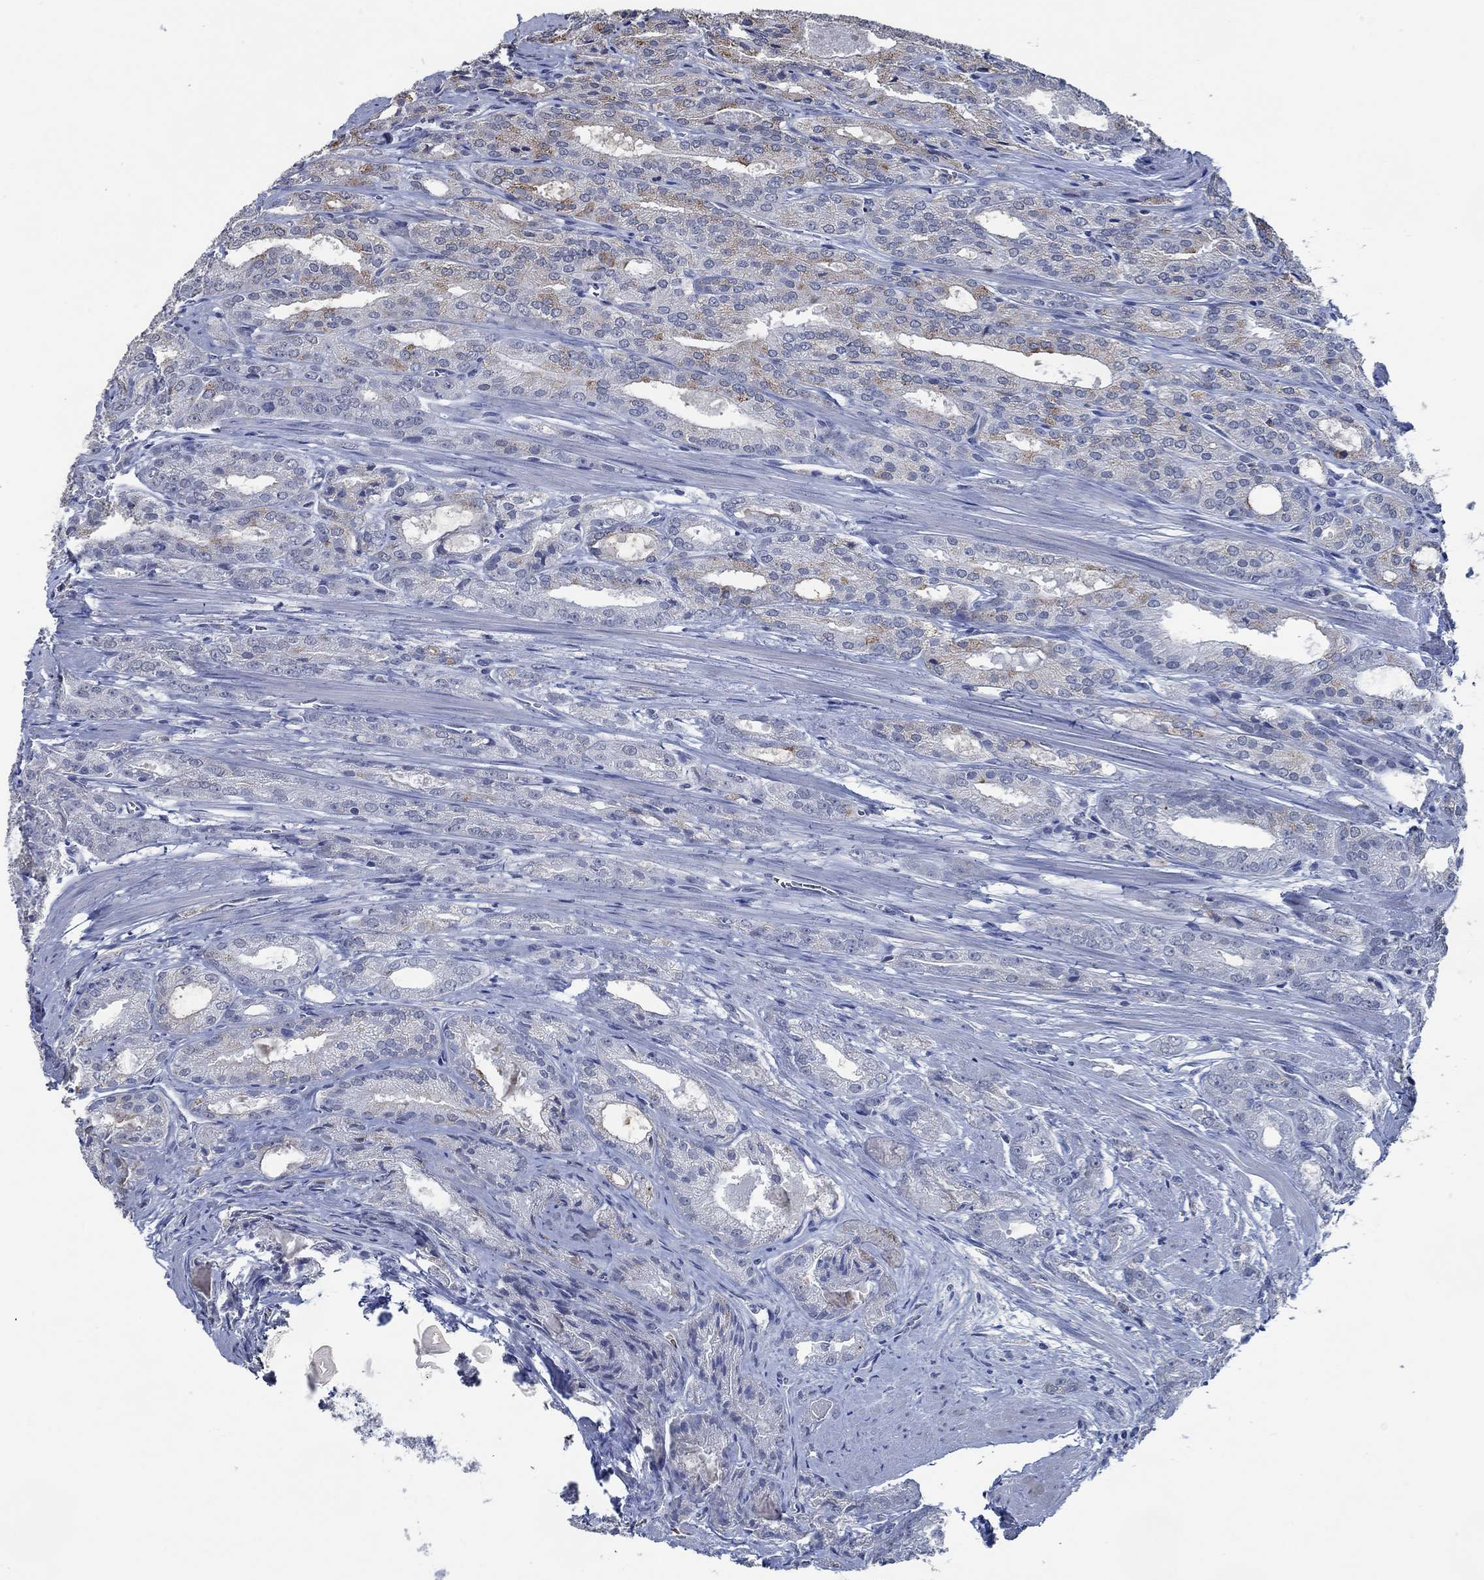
{"staining": {"intensity": "moderate", "quantity": "<25%", "location": "cytoplasmic/membranous"}, "tissue": "prostate cancer", "cell_type": "Tumor cells", "image_type": "cancer", "snomed": [{"axis": "morphology", "description": "Adenocarcinoma, NOS"}, {"axis": "morphology", "description": "Adenocarcinoma, High grade"}, {"axis": "topography", "description": "Prostate"}], "caption": "This is an image of IHC staining of adenocarcinoma (prostate), which shows moderate positivity in the cytoplasmic/membranous of tumor cells.", "gene": "OBSCN", "patient": {"sex": "male", "age": 70}}